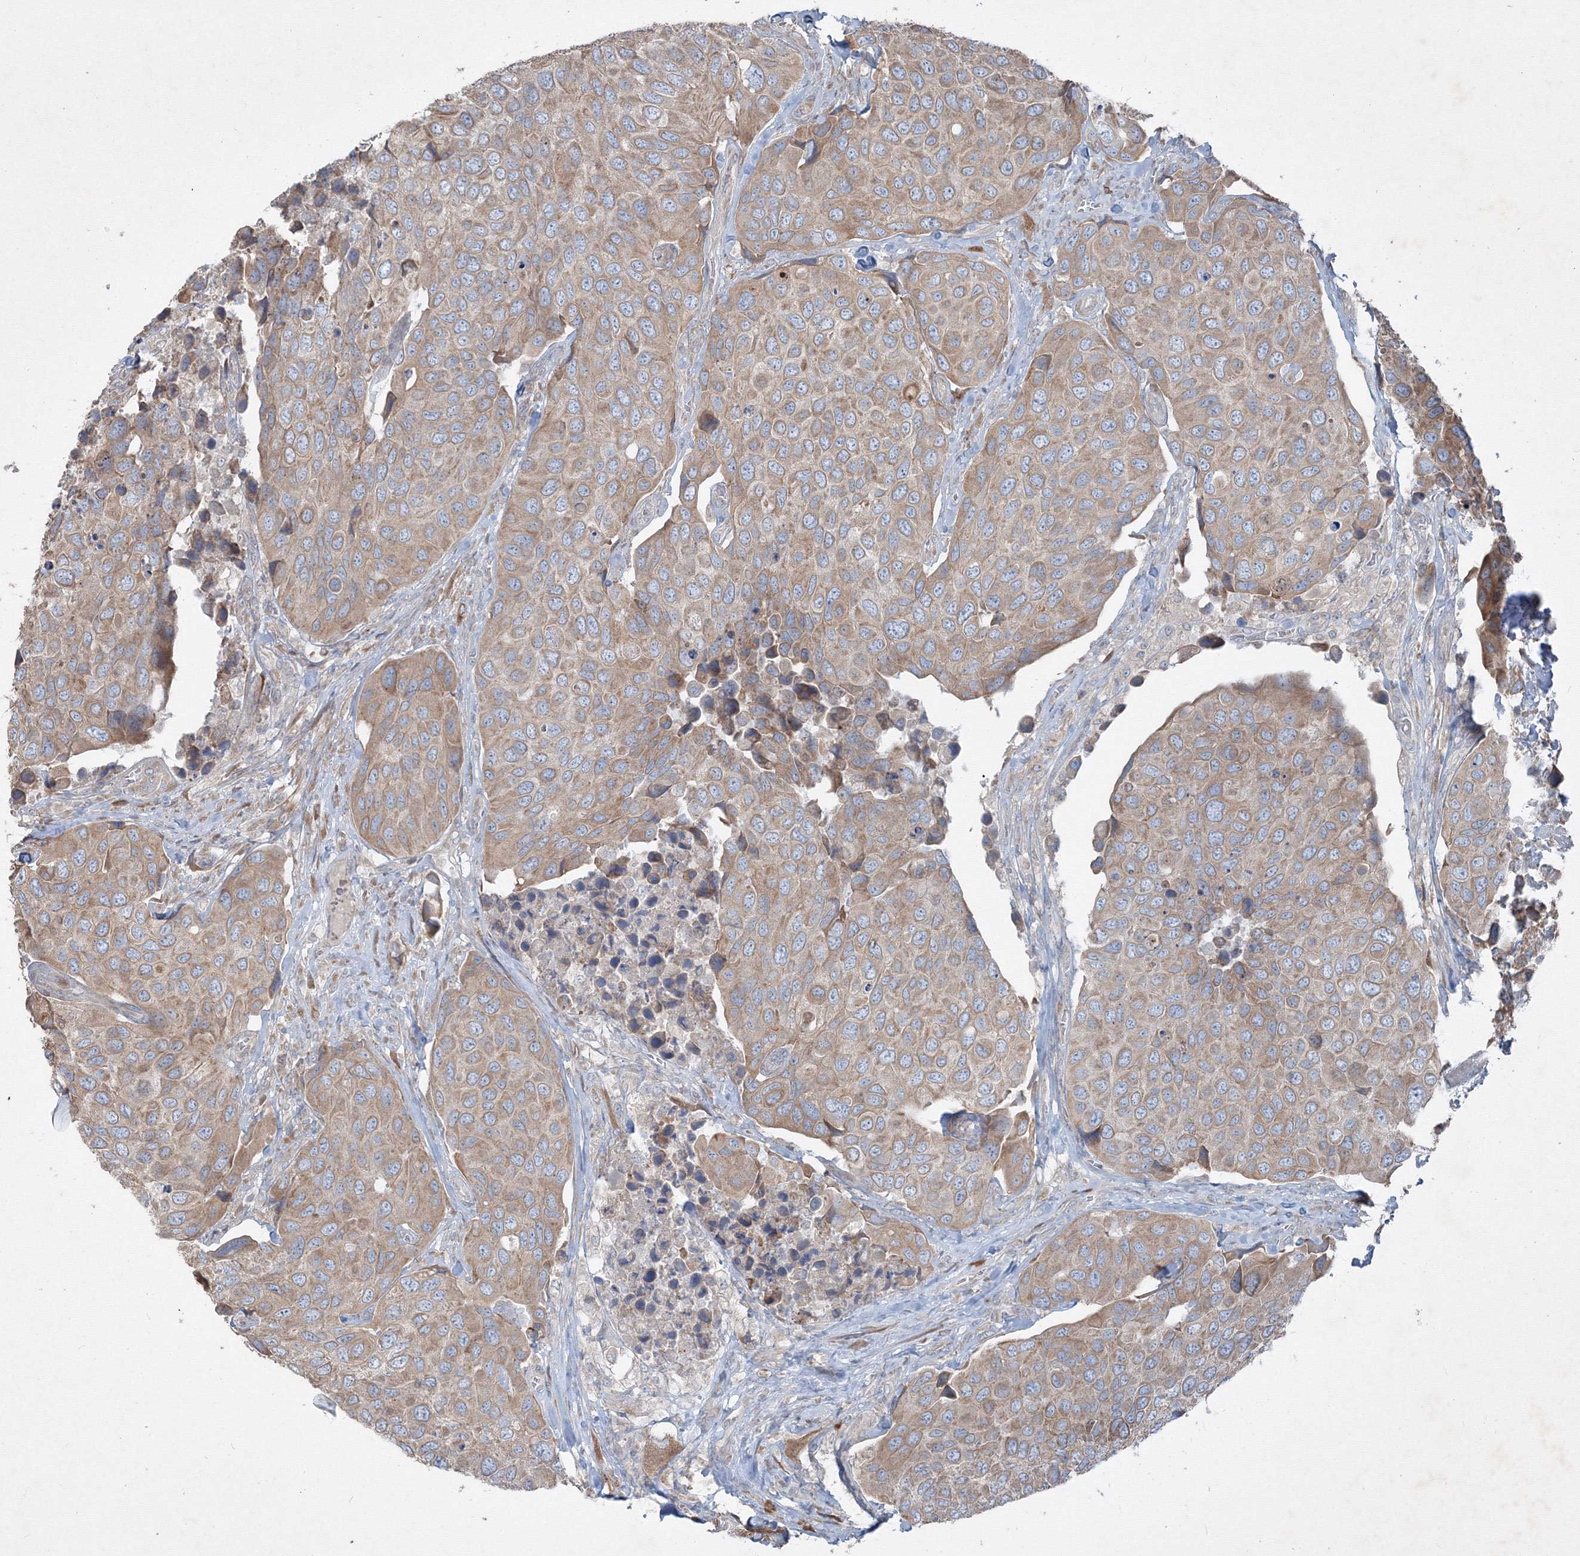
{"staining": {"intensity": "weak", "quantity": ">75%", "location": "cytoplasmic/membranous"}, "tissue": "urothelial cancer", "cell_type": "Tumor cells", "image_type": "cancer", "snomed": [{"axis": "morphology", "description": "Urothelial carcinoma, High grade"}, {"axis": "topography", "description": "Urinary bladder"}], "caption": "A brown stain highlights weak cytoplasmic/membranous positivity of a protein in human urothelial carcinoma (high-grade) tumor cells.", "gene": "IFNAR1", "patient": {"sex": "male", "age": 74}}